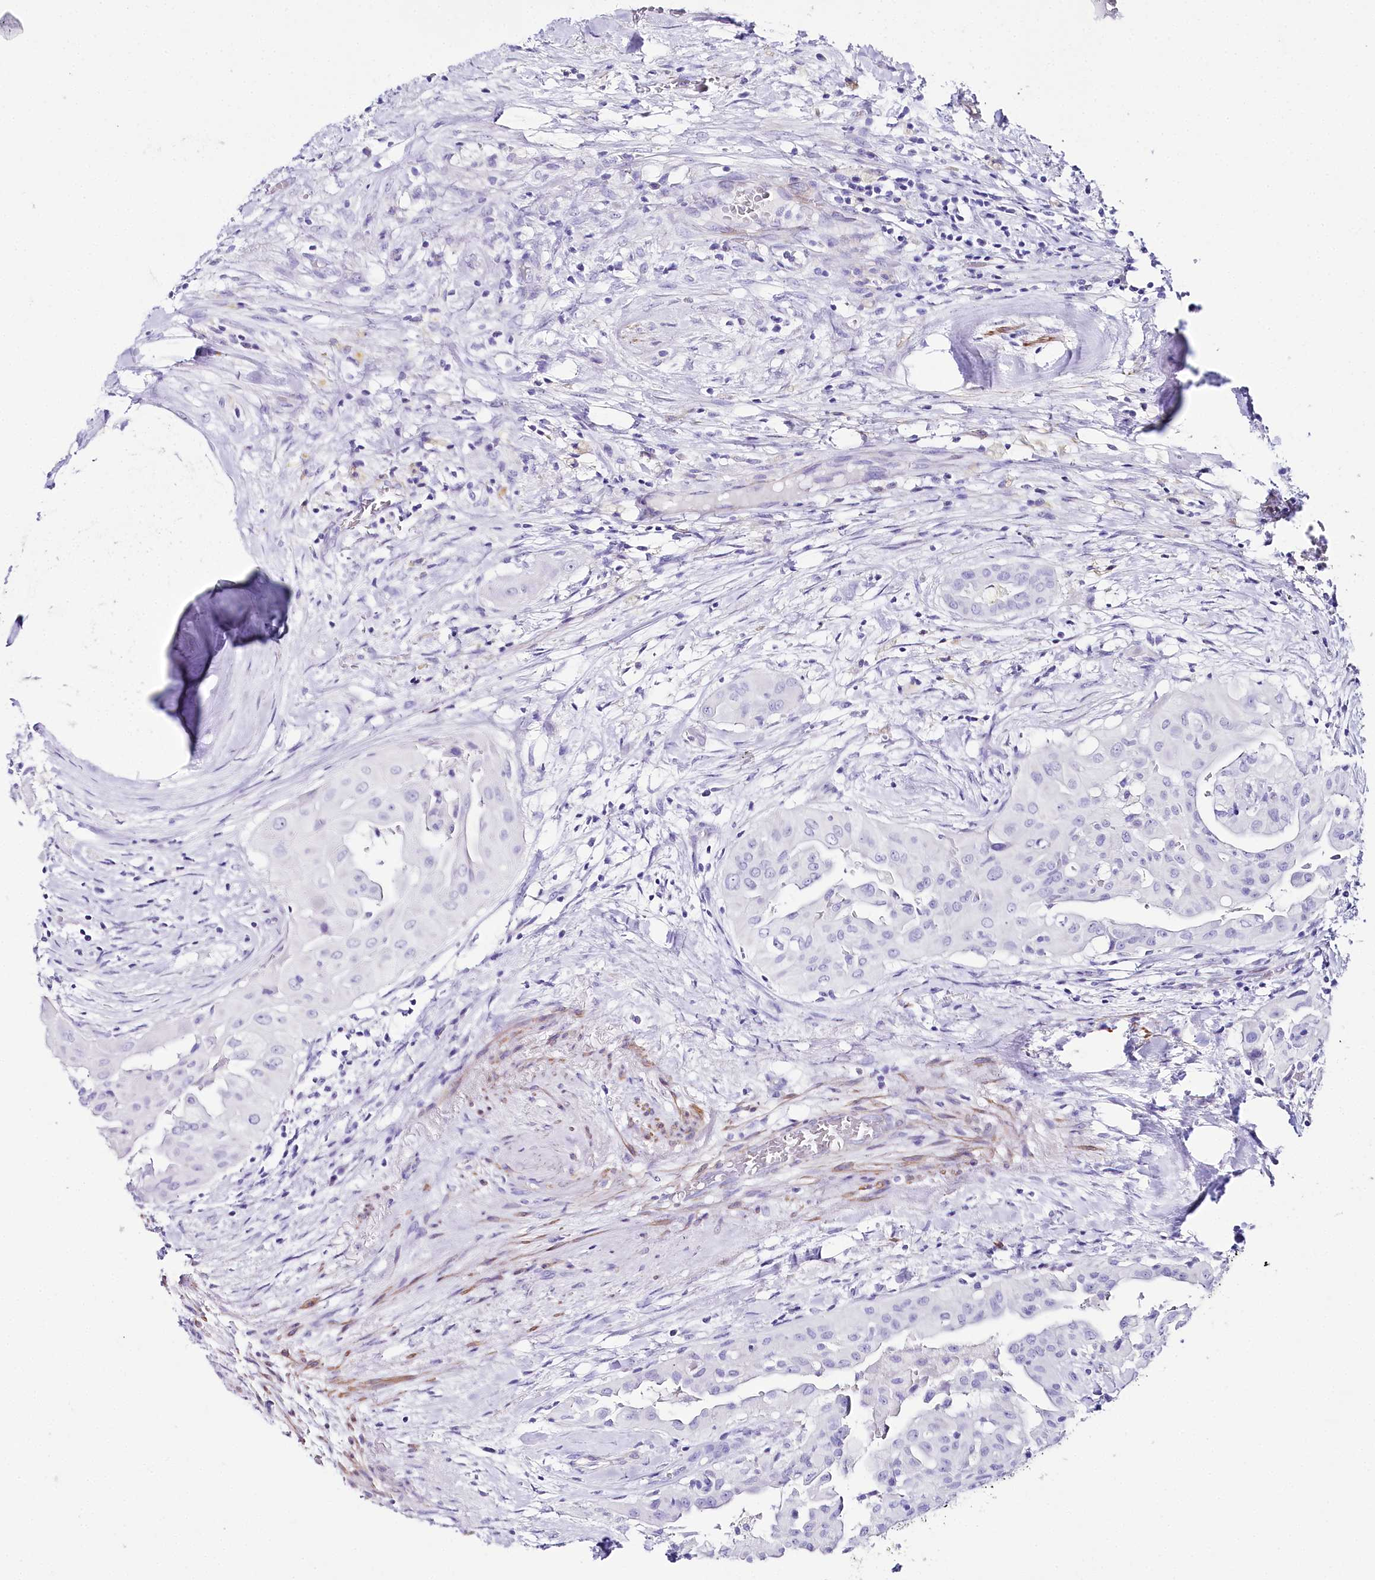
{"staining": {"intensity": "negative", "quantity": "none", "location": "none"}, "tissue": "thyroid cancer", "cell_type": "Tumor cells", "image_type": "cancer", "snomed": [{"axis": "morphology", "description": "Papillary adenocarcinoma, NOS"}, {"axis": "topography", "description": "Thyroid gland"}], "caption": "DAB immunohistochemical staining of thyroid cancer (papillary adenocarcinoma) shows no significant expression in tumor cells.", "gene": "CSN3", "patient": {"sex": "female", "age": 59}}